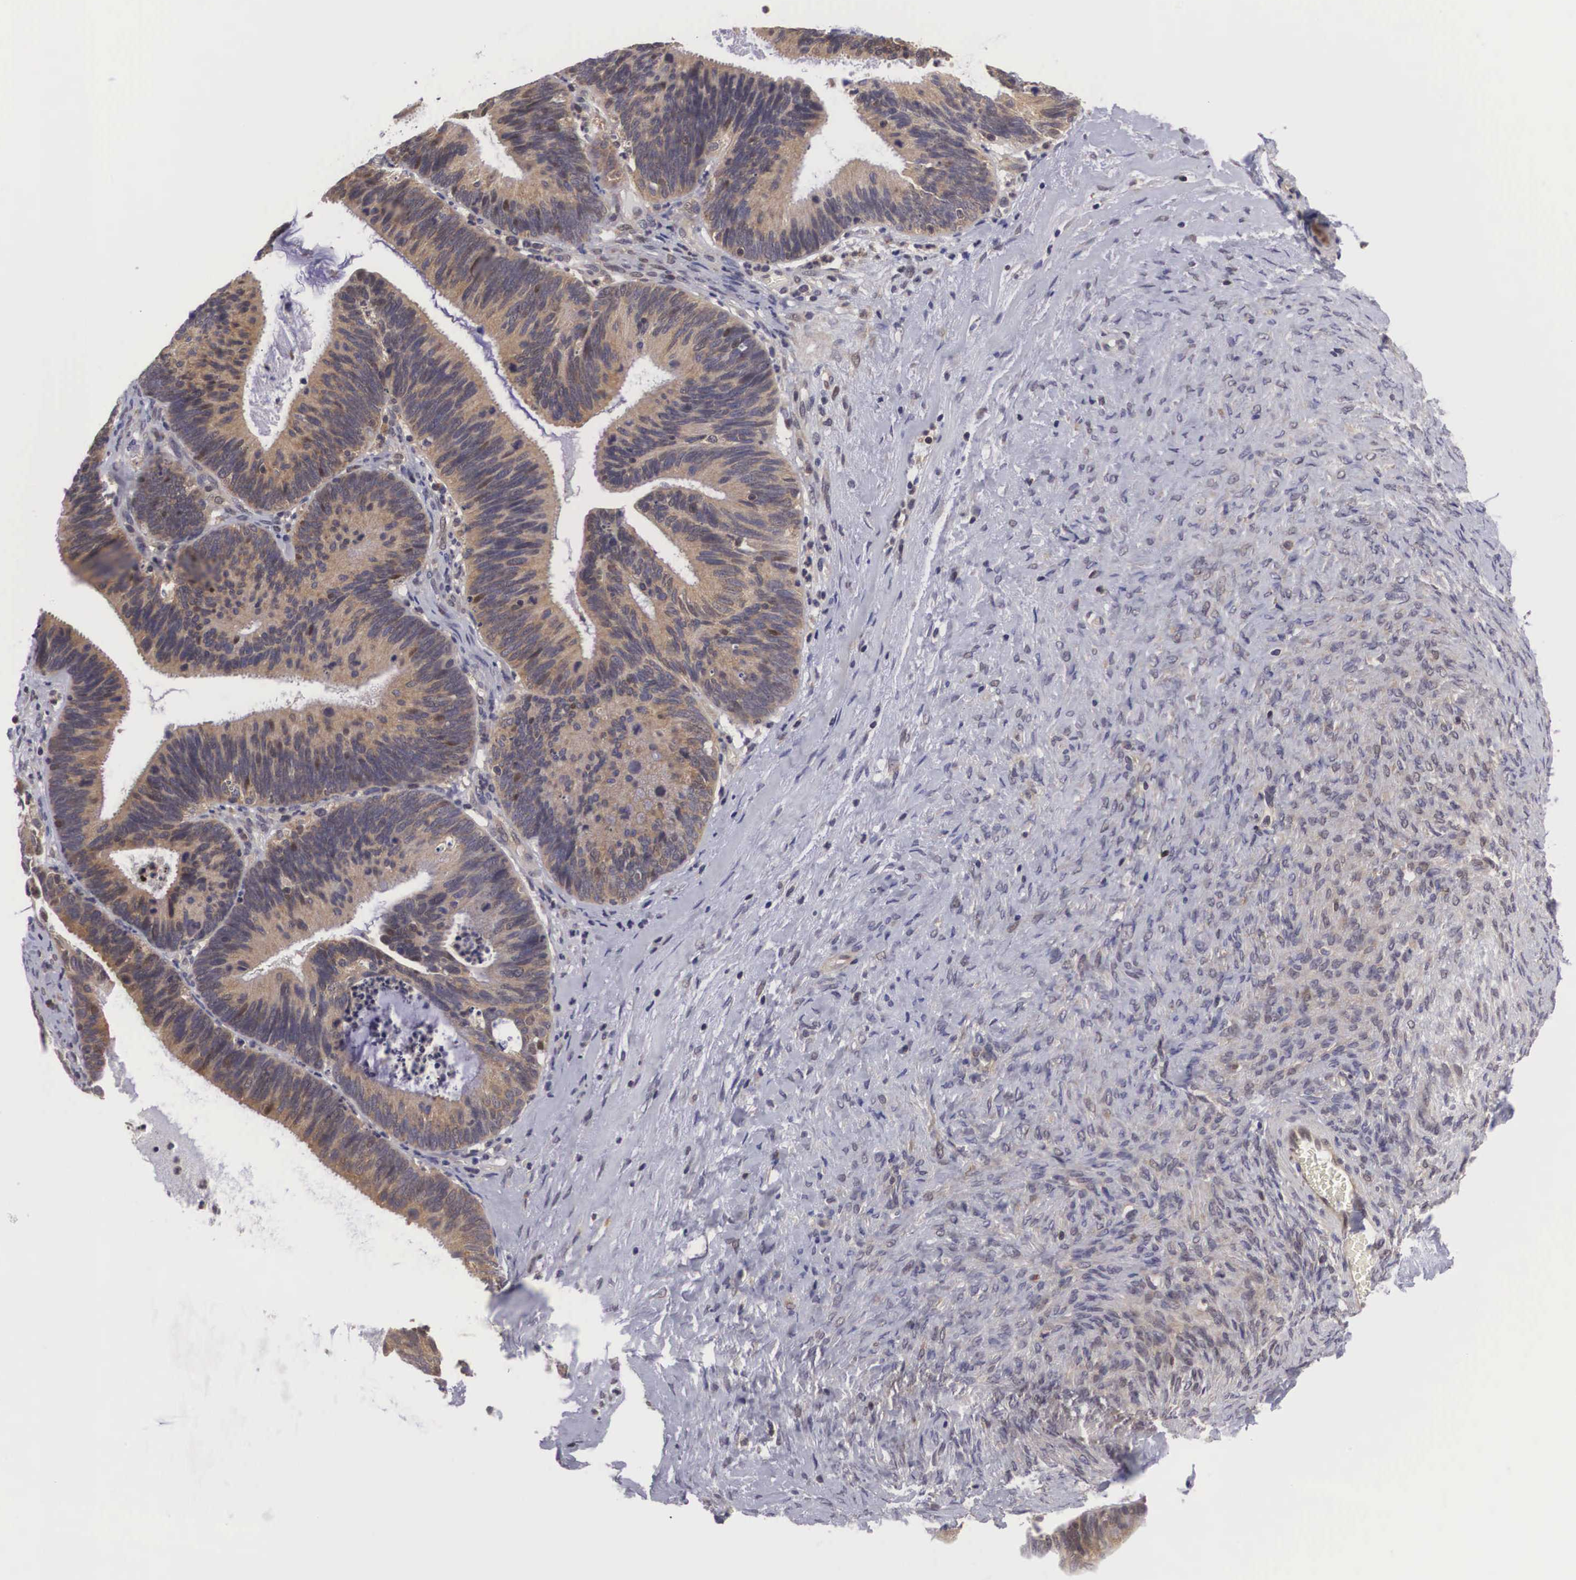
{"staining": {"intensity": "moderate", "quantity": ">75%", "location": "cytoplasmic/membranous,nuclear"}, "tissue": "ovarian cancer", "cell_type": "Tumor cells", "image_type": "cancer", "snomed": [{"axis": "morphology", "description": "Carcinoma, endometroid"}, {"axis": "topography", "description": "Ovary"}], "caption": "Immunohistochemical staining of ovarian endometroid carcinoma reveals medium levels of moderate cytoplasmic/membranous and nuclear protein expression in about >75% of tumor cells.", "gene": "ADSL", "patient": {"sex": "female", "age": 52}}